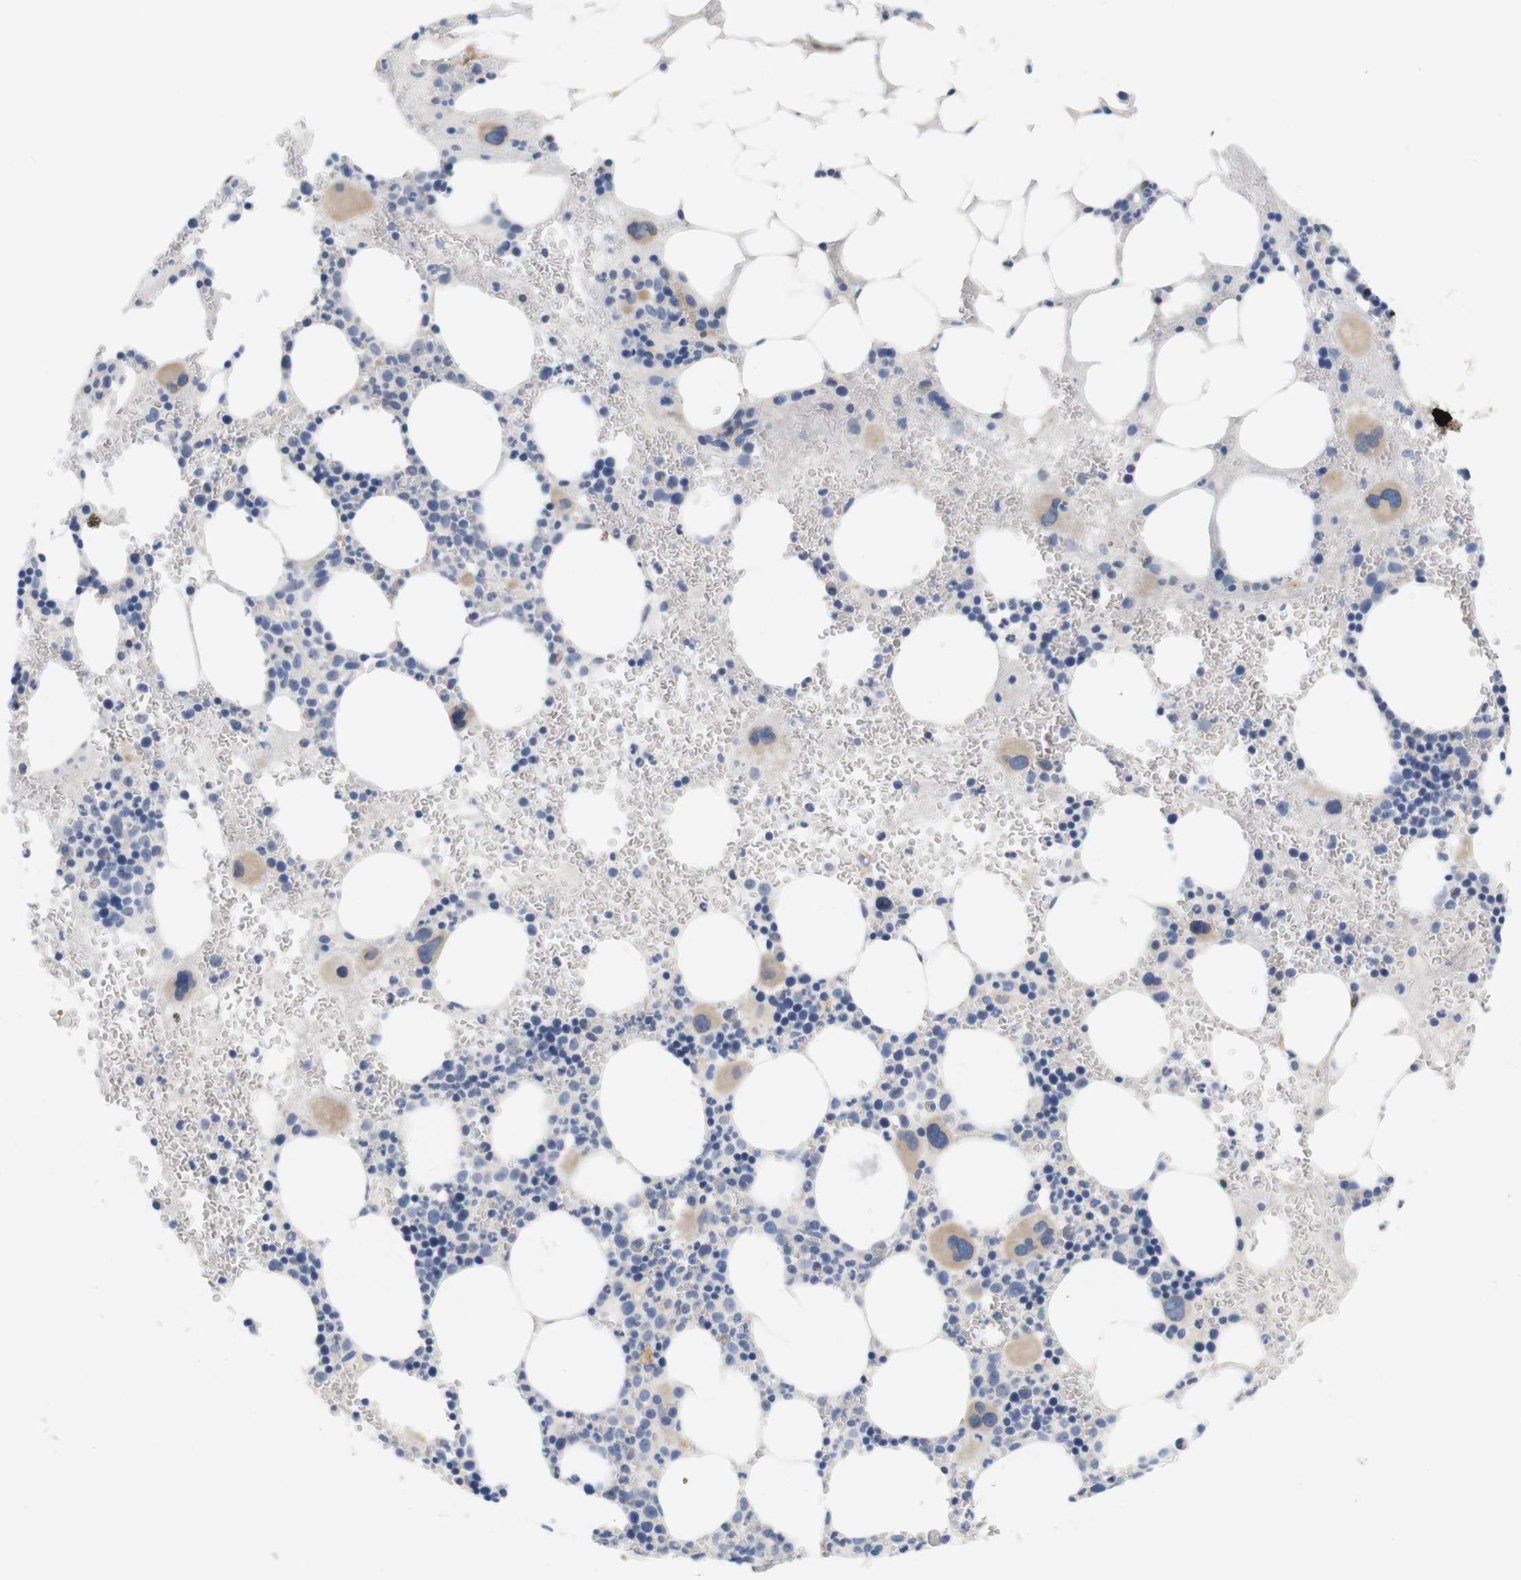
{"staining": {"intensity": "weak", "quantity": "<25%", "location": "cytoplasmic/membranous"}, "tissue": "bone marrow", "cell_type": "Hematopoietic cells", "image_type": "normal", "snomed": [{"axis": "morphology", "description": "Normal tissue, NOS"}, {"axis": "morphology", "description": "Inflammation, NOS"}, {"axis": "topography", "description": "Bone marrow"}], "caption": "The image shows no significant positivity in hematopoietic cells of bone marrow.", "gene": "ITPR1", "patient": {"sex": "female", "age": 76}}